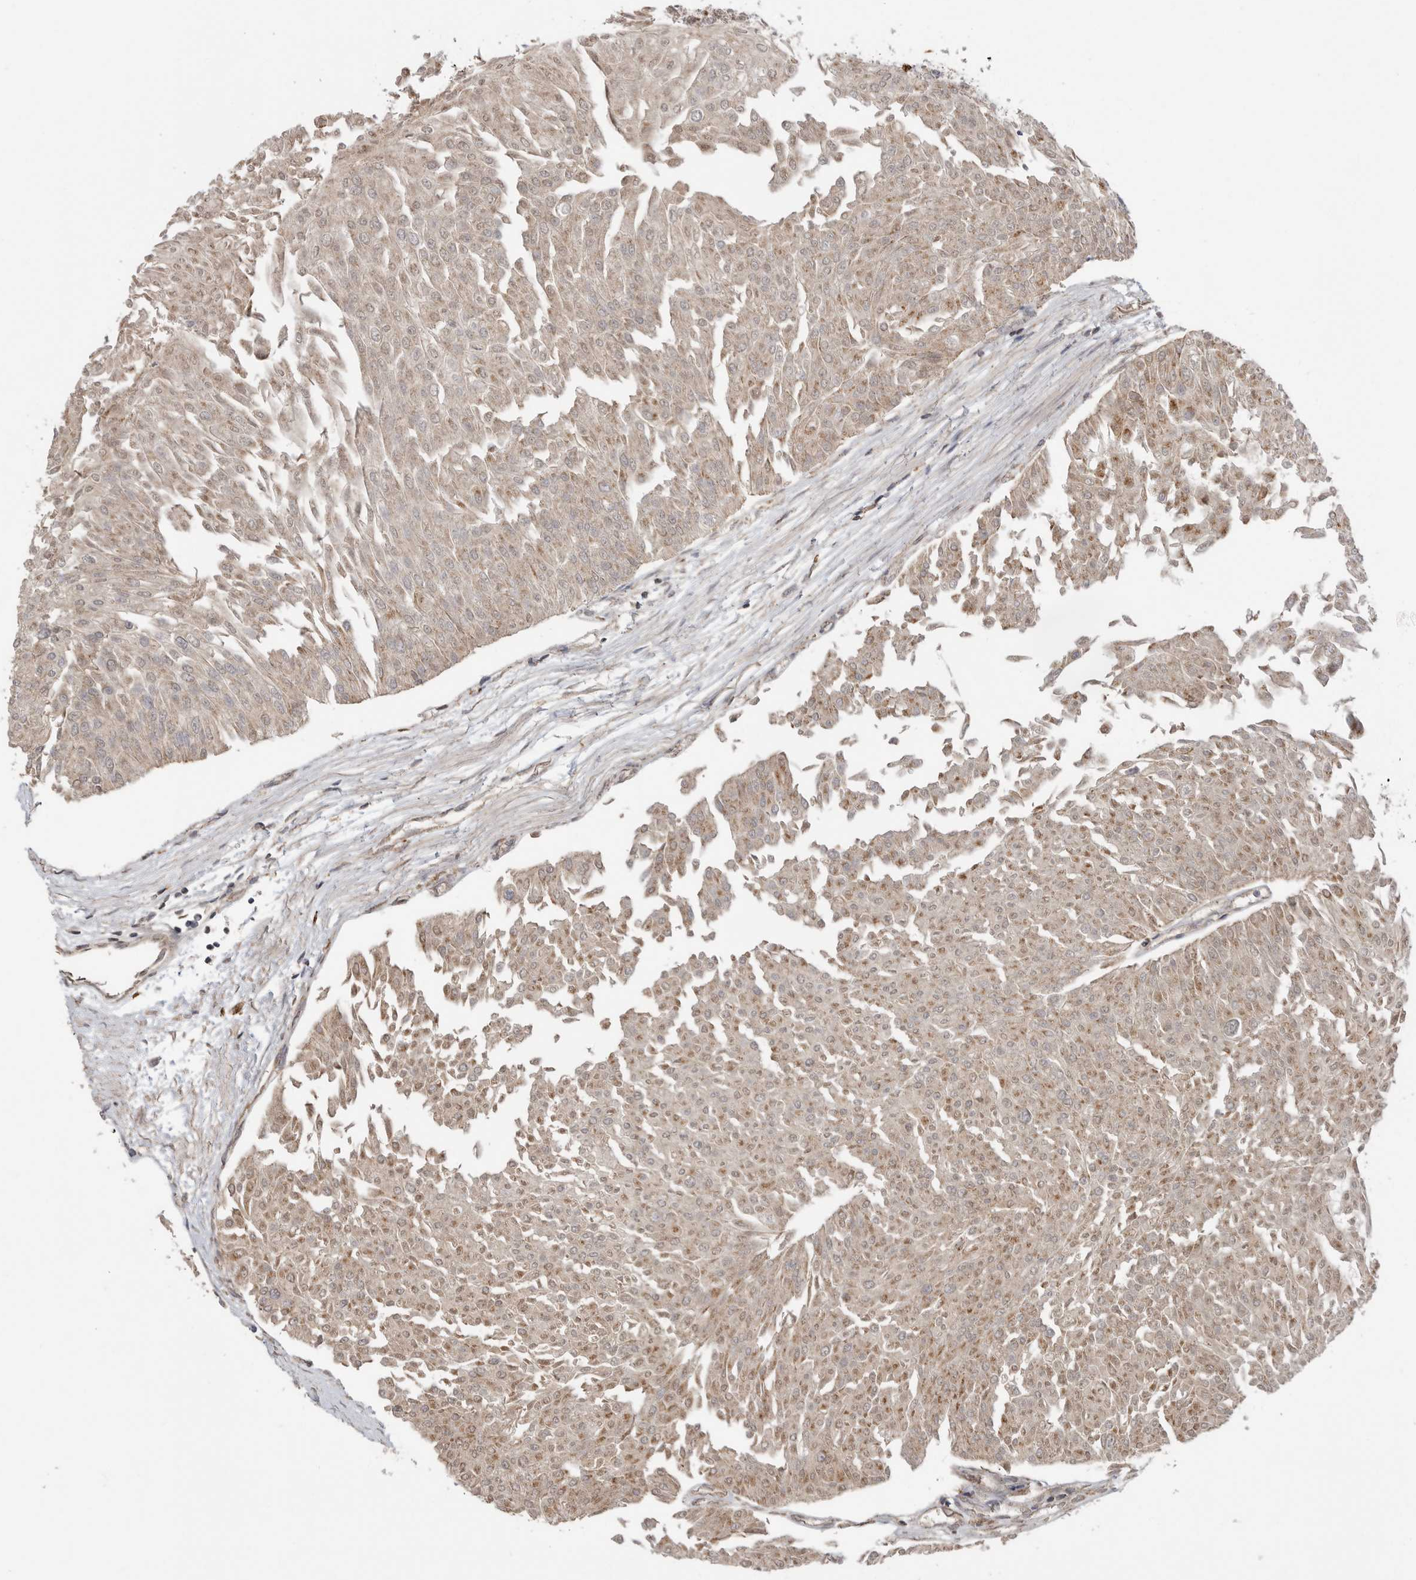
{"staining": {"intensity": "weak", "quantity": ">75%", "location": "cytoplasmic/membranous"}, "tissue": "urothelial cancer", "cell_type": "Tumor cells", "image_type": "cancer", "snomed": [{"axis": "morphology", "description": "Urothelial carcinoma, Low grade"}, {"axis": "topography", "description": "Urinary bladder"}], "caption": "Low-grade urothelial carcinoma stained with immunohistochemistry (IHC) demonstrates weak cytoplasmic/membranous expression in approximately >75% of tumor cells. (brown staining indicates protein expression, while blue staining denotes nuclei).", "gene": "GALNS", "patient": {"sex": "male", "age": 67}}